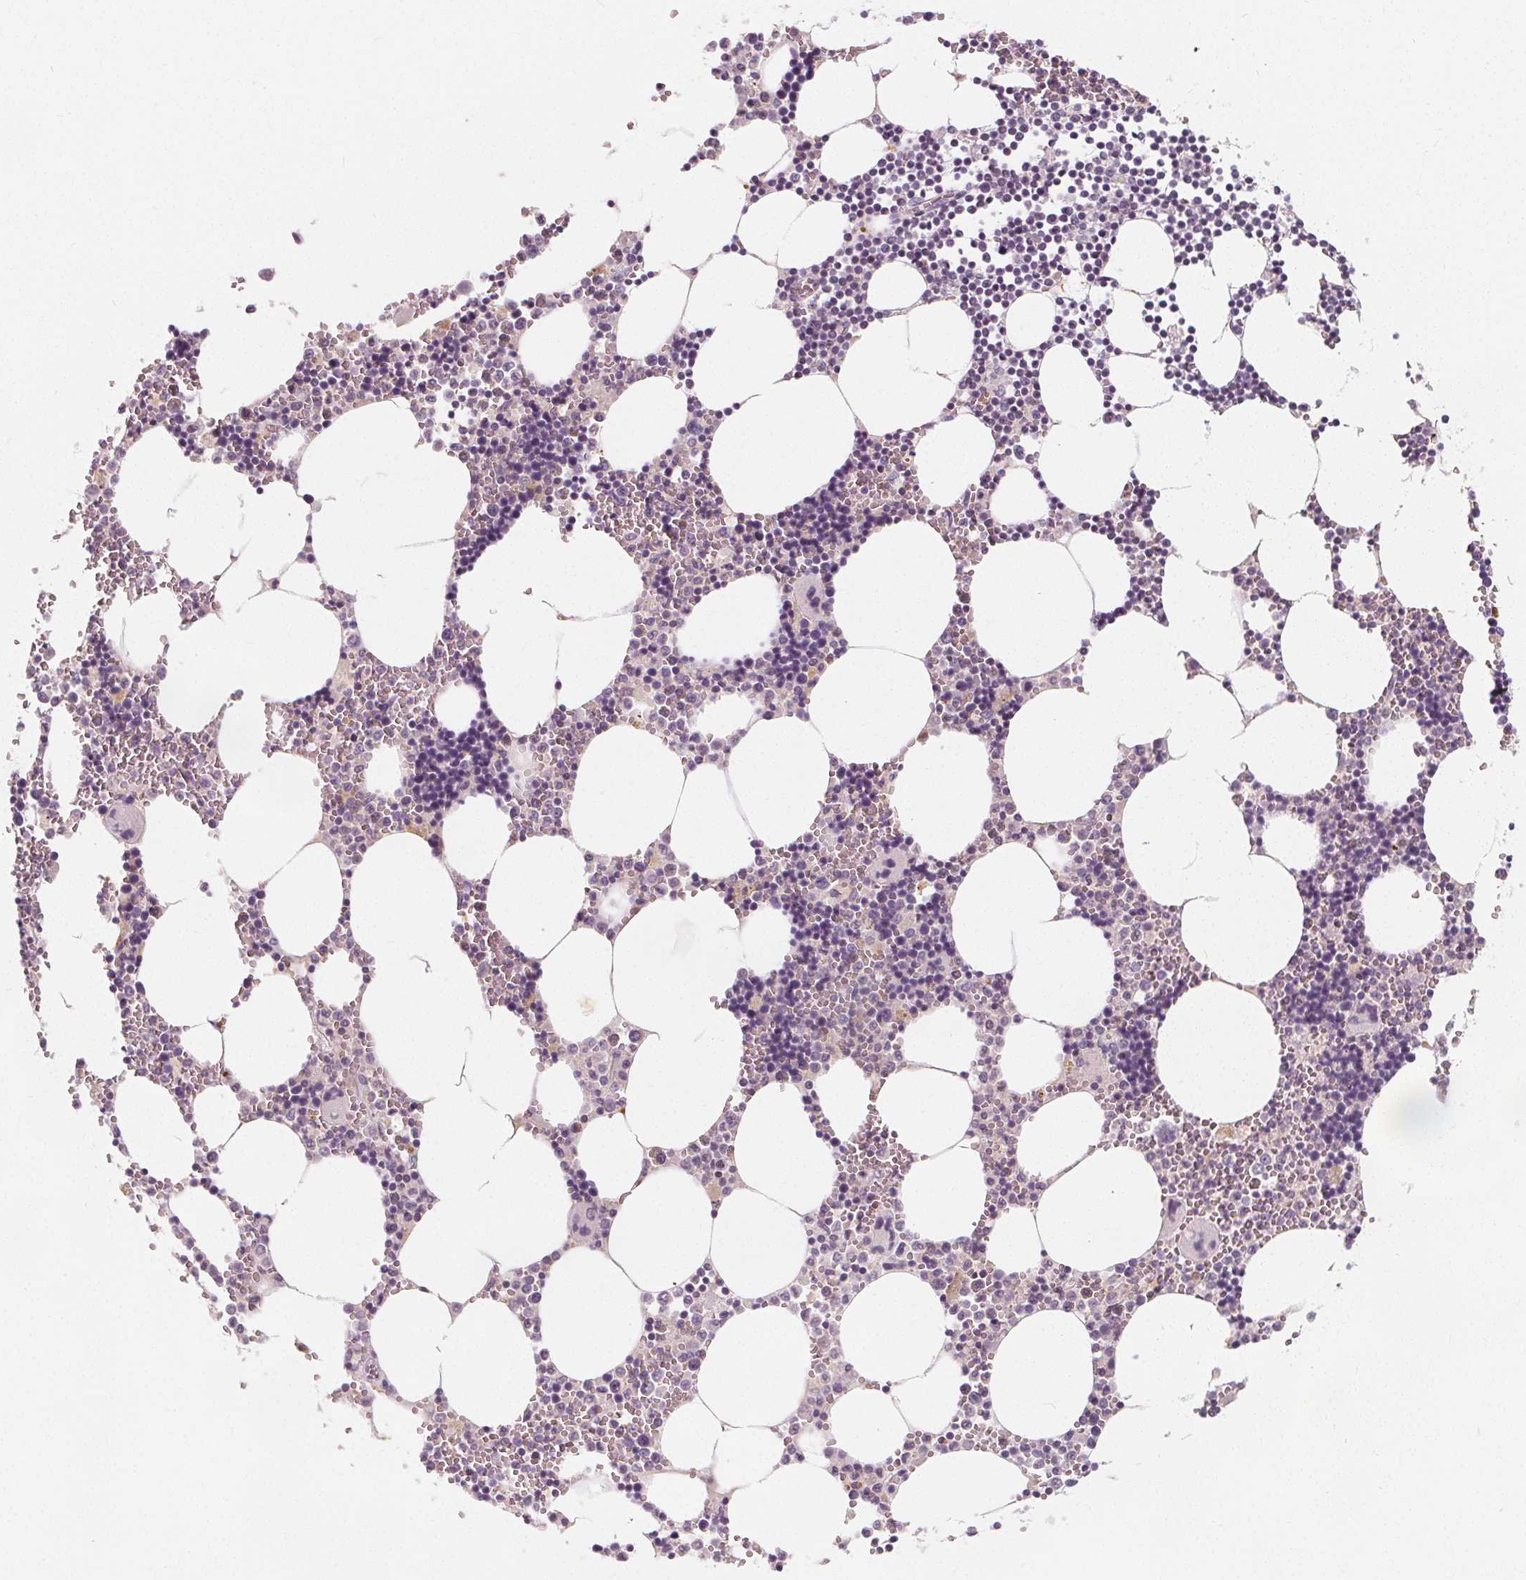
{"staining": {"intensity": "negative", "quantity": "none", "location": "none"}, "tissue": "bone marrow", "cell_type": "Hematopoietic cells", "image_type": "normal", "snomed": [{"axis": "morphology", "description": "Normal tissue, NOS"}, {"axis": "topography", "description": "Bone marrow"}], "caption": "Immunohistochemistry (IHC) micrograph of benign bone marrow: human bone marrow stained with DAB reveals no significant protein staining in hematopoietic cells. The staining was performed using DAB (3,3'-diaminobenzidine) to visualize the protein expression in brown, while the nuclei were stained in blue with hematoxylin (Magnification: 20x).", "gene": "UGP2", "patient": {"sex": "male", "age": 54}}